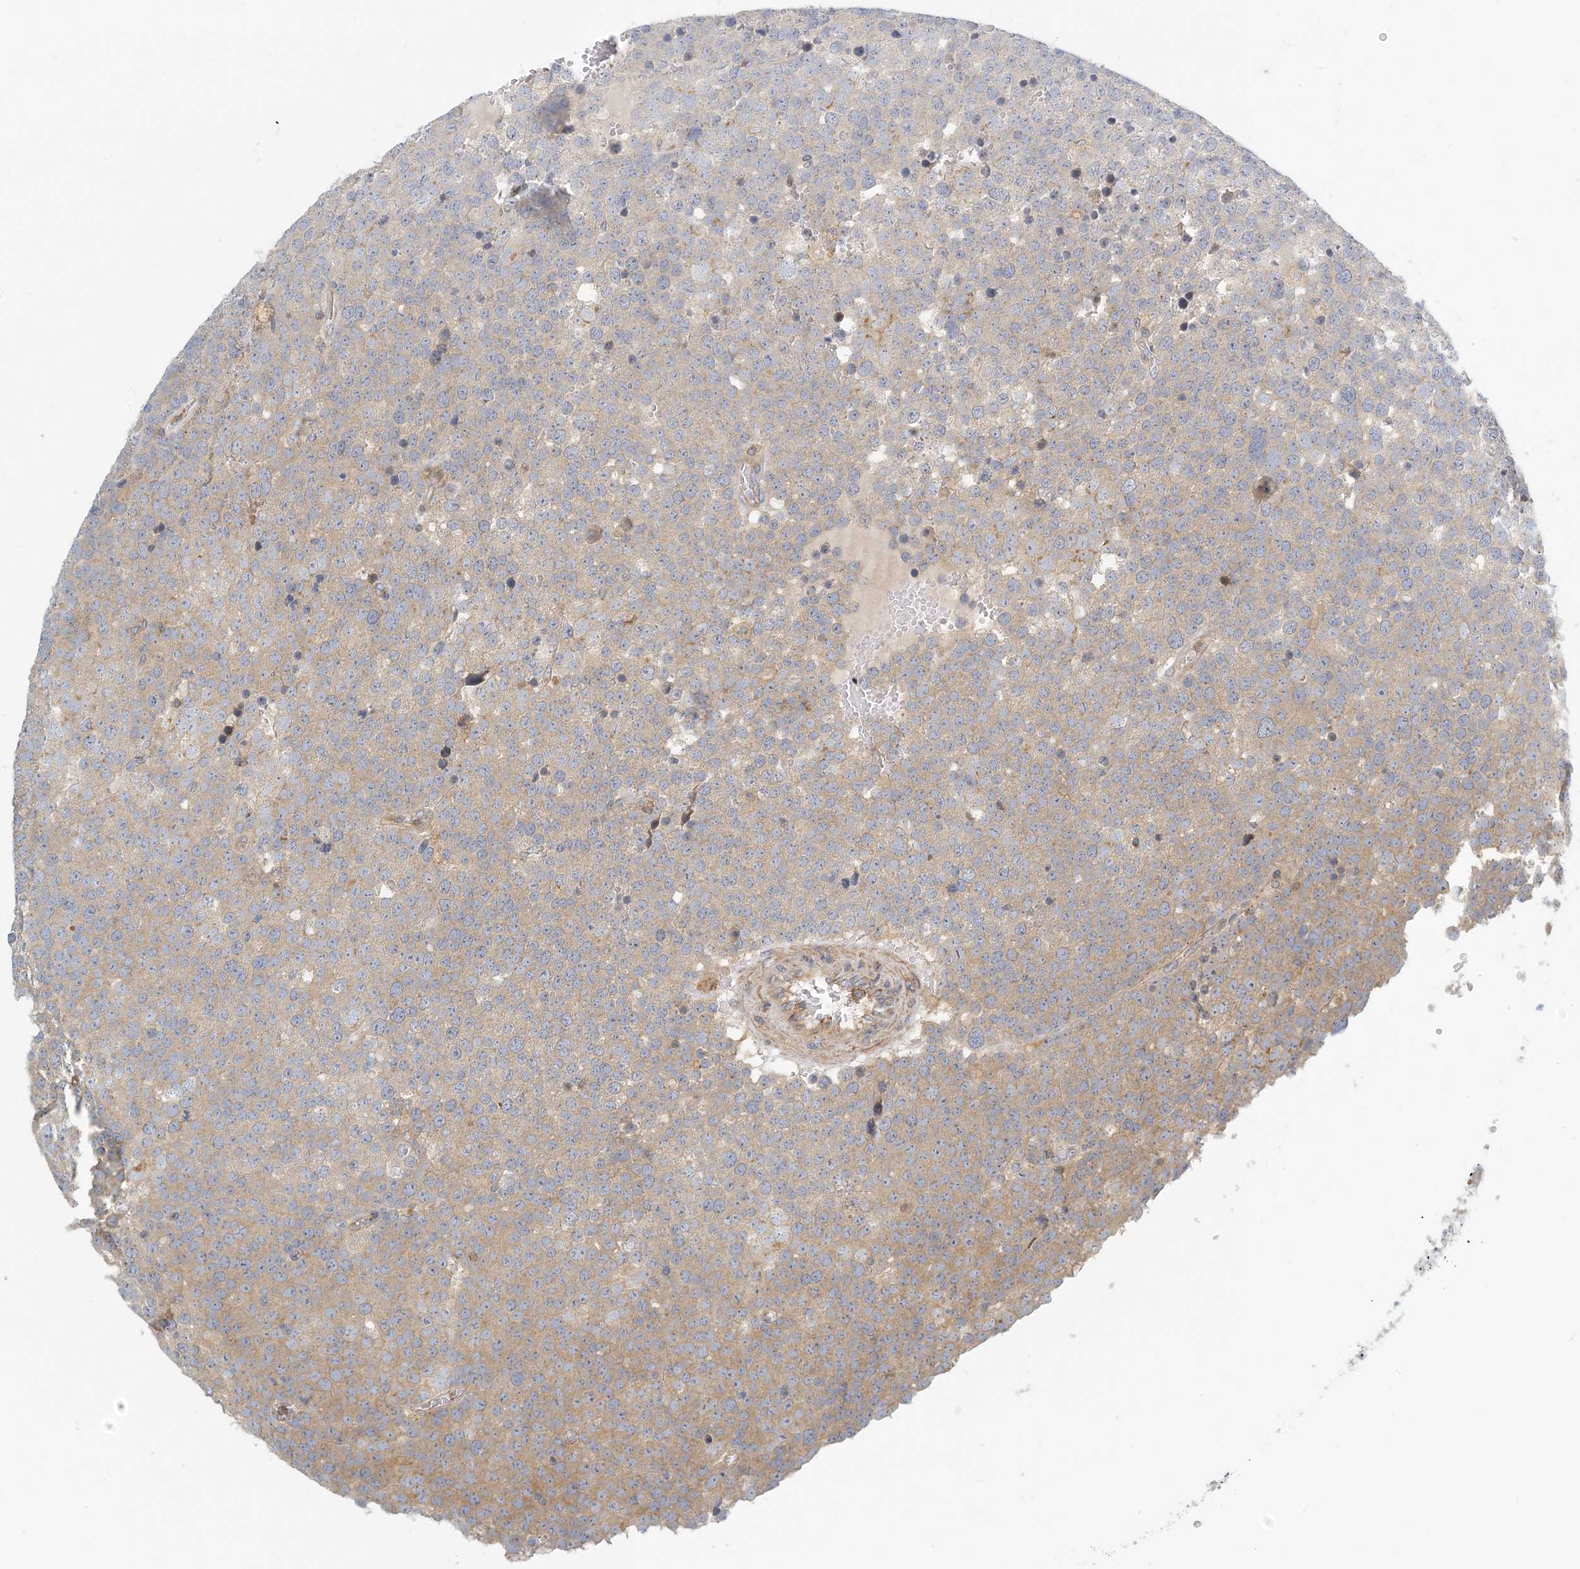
{"staining": {"intensity": "weak", "quantity": ">75%", "location": "cytoplasmic/membranous"}, "tissue": "testis cancer", "cell_type": "Tumor cells", "image_type": "cancer", "snomed": [{"axis": "morphology", "description": "Seminoma, NOS"}, {"axis": "topography", "description": "Testis"}], "caption": "Immunohistochemistry (IHC) histopathology image of human testis cancer (seminoma) stained for a protein (brown), which displays low levels of weak cytoplasmic/membranous expression in about >75% of tumor cells.", "gene": "COLEC11", "patient": {"sex": "male", "age": 71}}